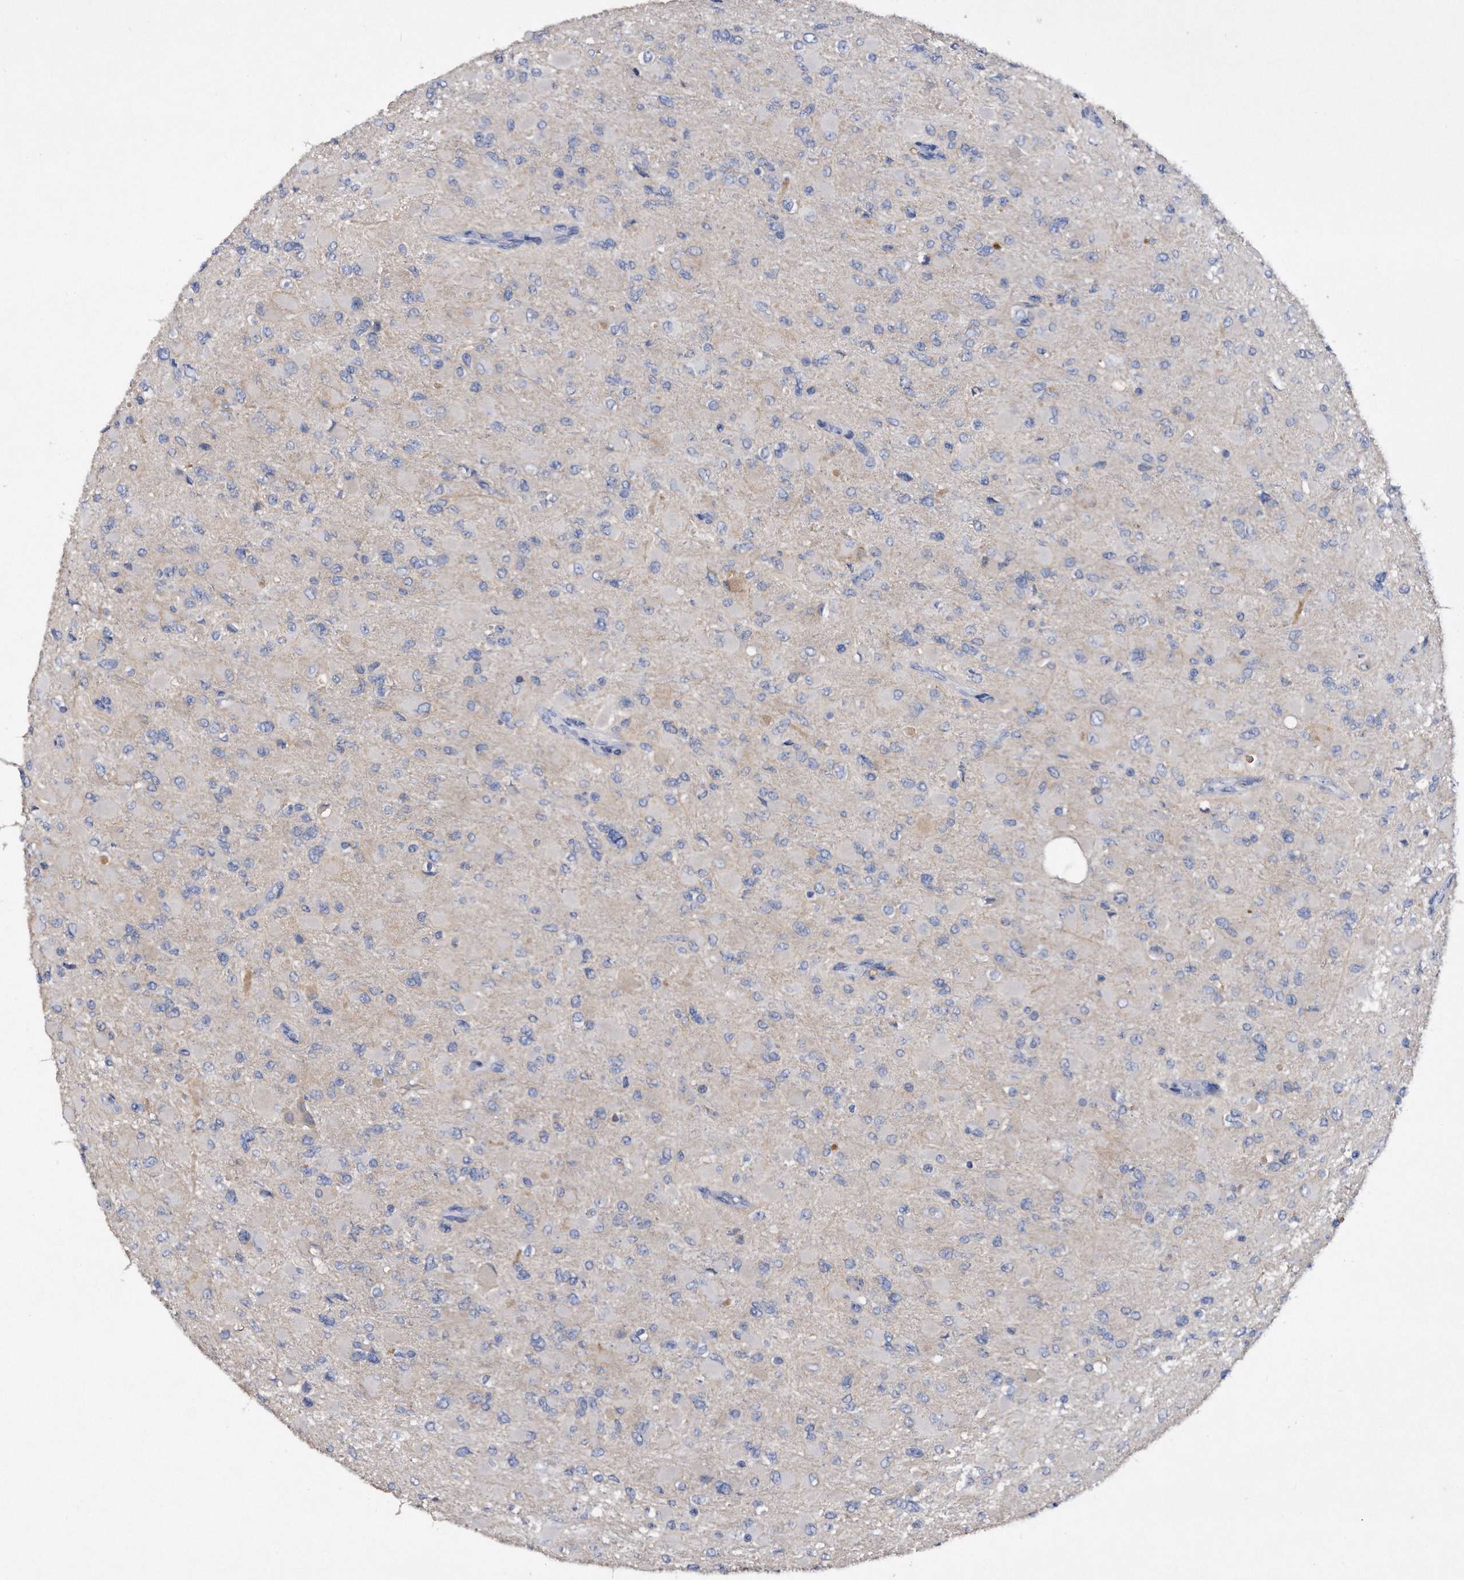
{"staining": {"intensity": "negative", "quantity": "none", "location": "none"}, "tissue": "glioma", "cell_type": "Tumor cells", "image_type": "cancer", "snomed": [{"axis": "morphology", "description": "Glioma, malignant, High grade"}, {"axis": "topography", "description": "Cerebral cortex"}], "caption": "Immunohistochemical staining of human malignant glioma (high-grade) displays no significant expression in tumor cells. (Brightfield microscopy of DAB (3,3'-diaminobenzidine) immunohistochemistry (IHC) at high magnification).", "gene": "ASNS", "patient": {"sex": "female", "age": 36}}